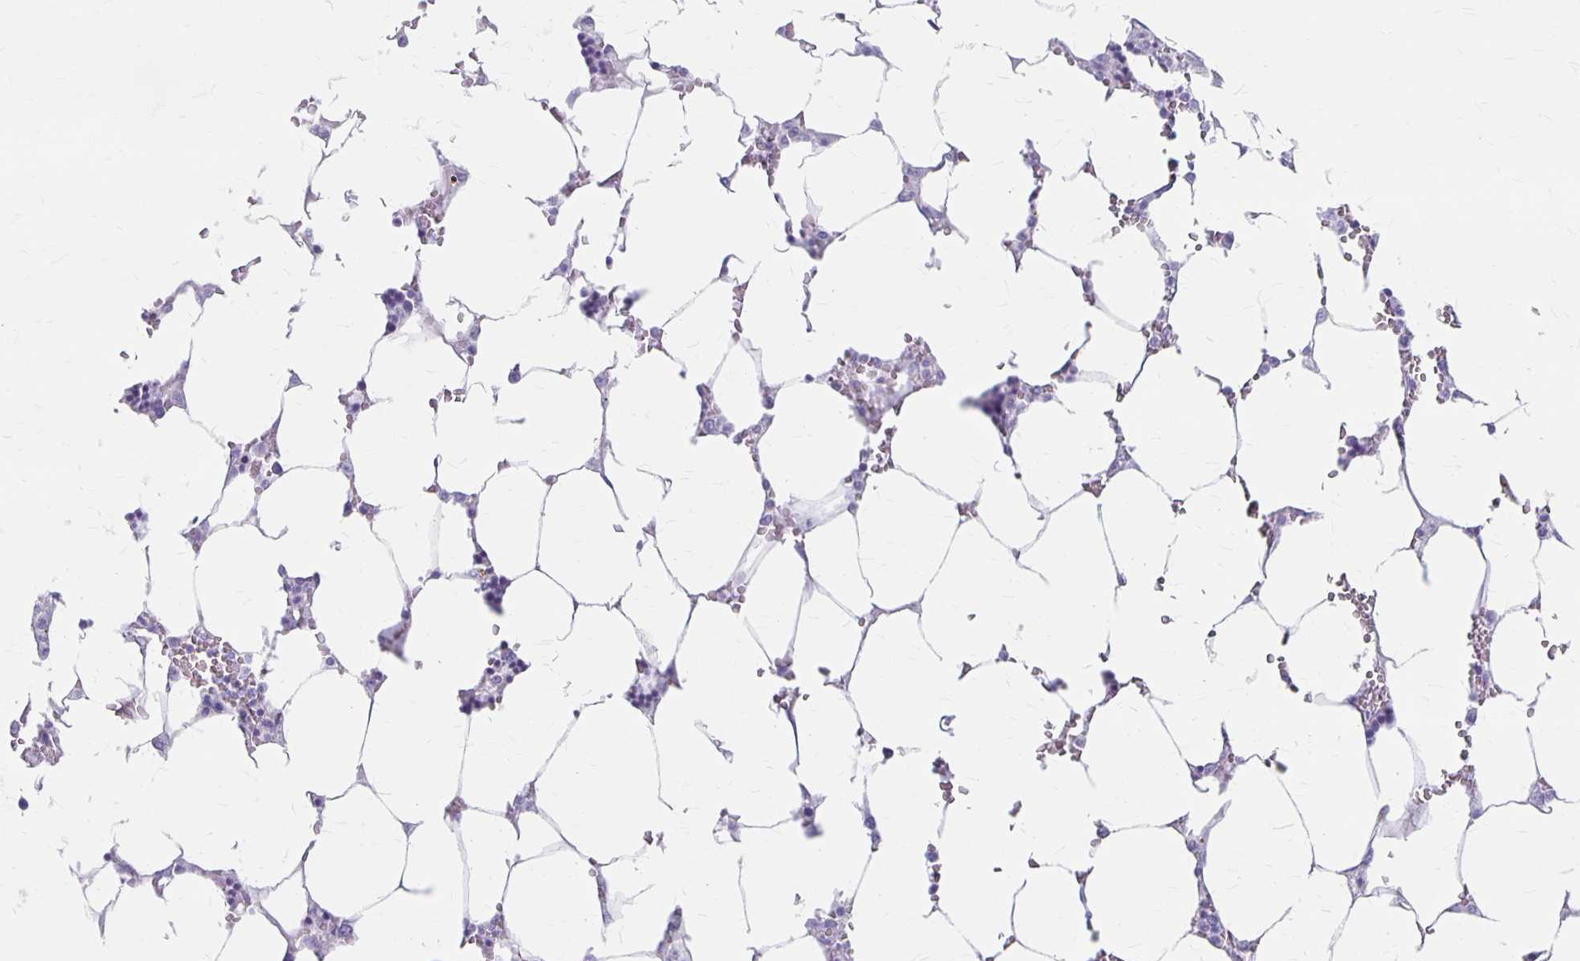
{"staining": {"intensity": "negative", "quantity": "none", "location": "none"}, "tissue": "bone marrow", "cell_type": "Hematopoietic cells", "image_type": "normal", "snomed": [{"axis": "morphology", "description": "Normal tissue, NOS"}, {"axis": "topography", "description": "Bone marrow"}], "caption": "A histopathology image of bone marrow stained for a protein displays no brown staining in hematopoietic cells. (DAB (3,3'-diaminobenzidine) immunohistochemistry (IHC) visualized using brightfield microscopy, high magnification).", "gene": "MAGEC2", "patient": {"sex": "male", "age": 64}}